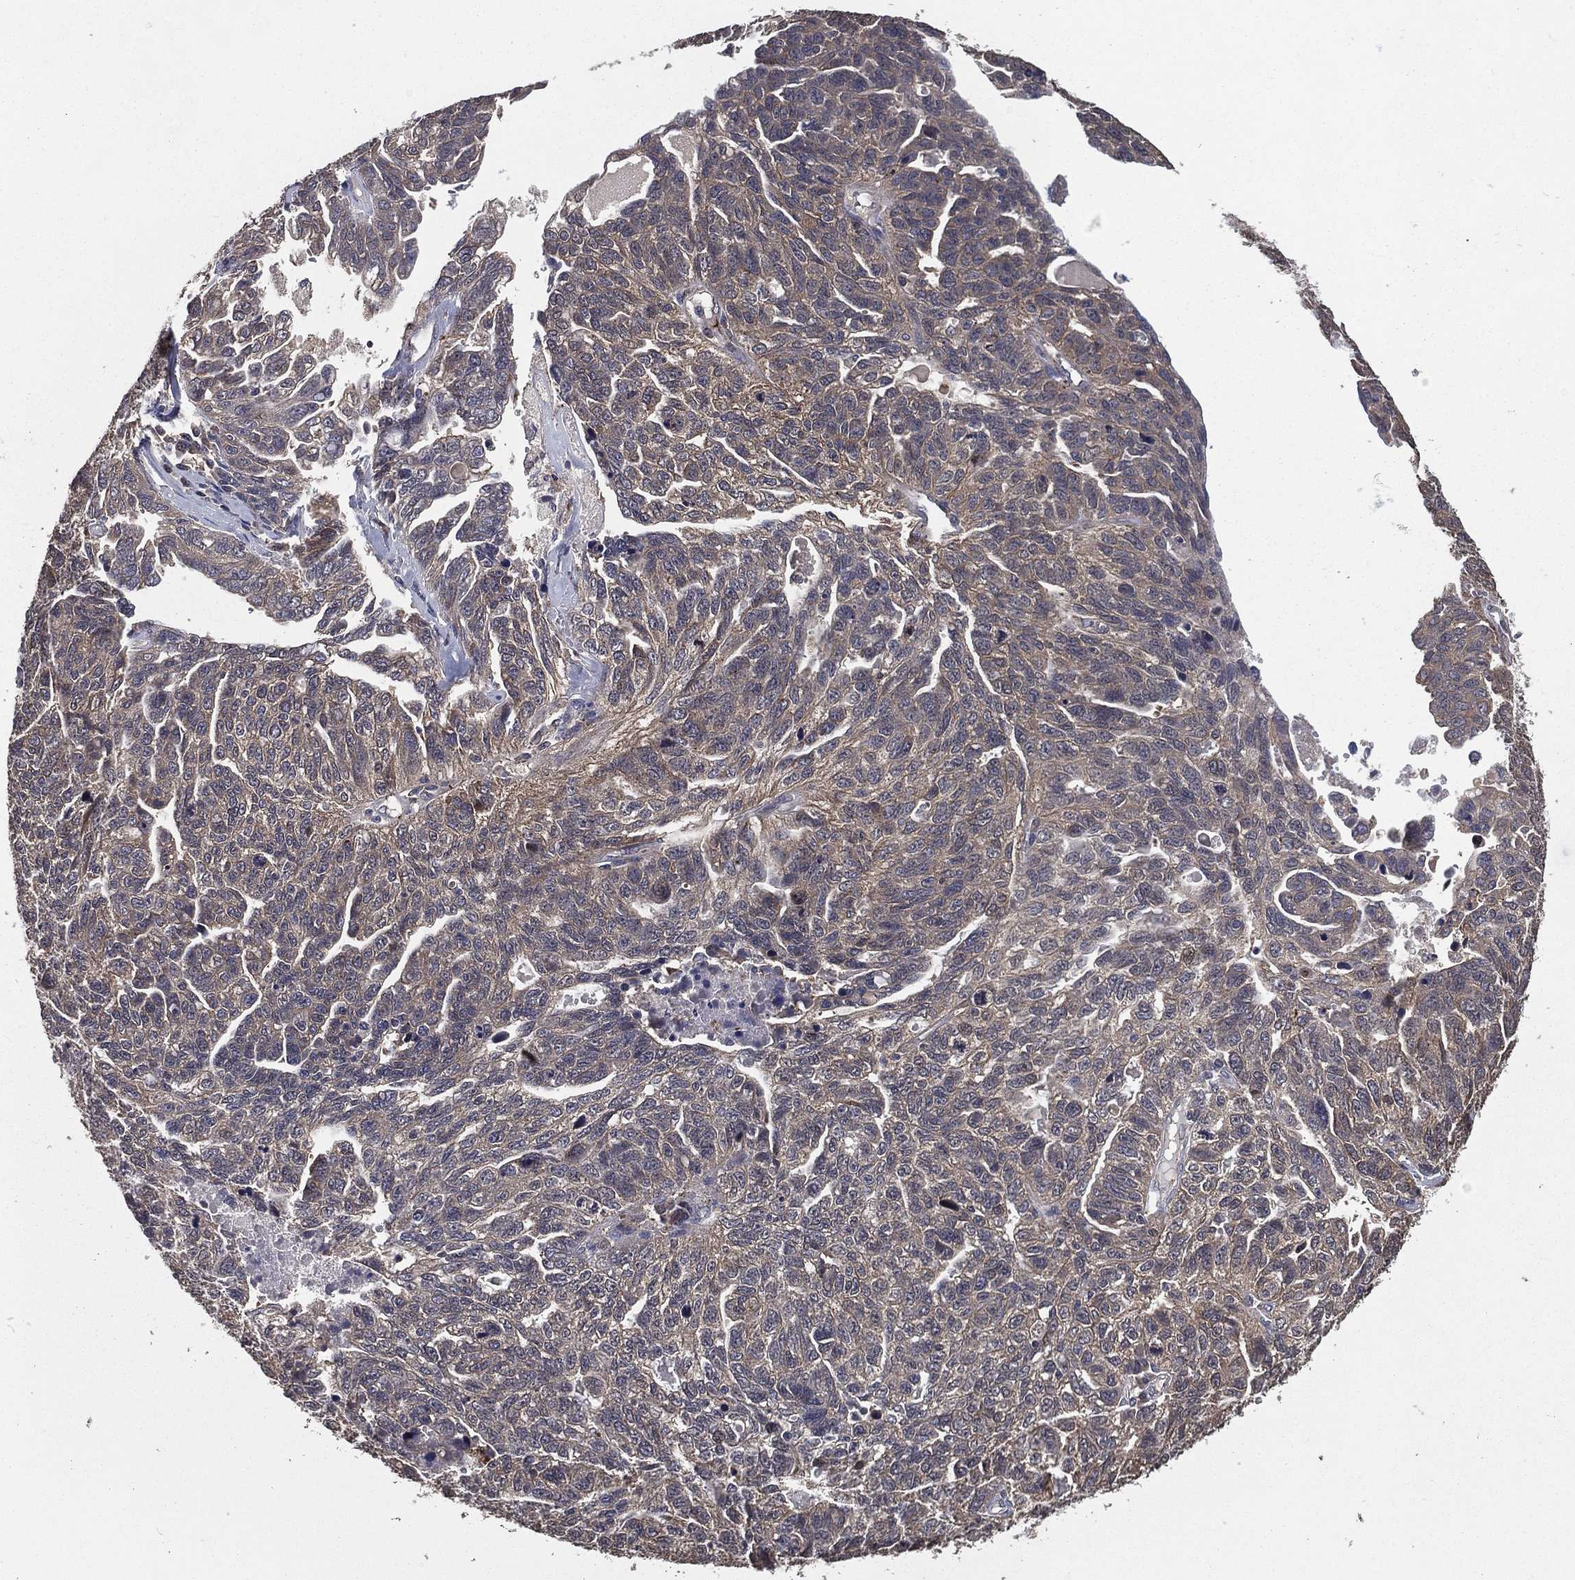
{"staining": {"intensity": "weak", "quantity": "25%-75%", "location": "cytoplasmic/membranous"}, "tissue": "ovarian cancer", "cell_type": "Tumor cells", "image_type": "cancer", "snomed": [{"axis": "morphology", "description": "Cystadenocarcinoma, serous, NOS"}, {"axis": "topography", "description": "Ovary"}], "caption": "Protein expression analysis of ovarian cancer (serous cystadenocarcinoma) exhibits weak cytoplasmic/membranous positivity in about 25%-75% of tumor cells. (DAB IHC with brightfield microscopy, high magnification).", "gene": "PCNT", "patient": {"sex": "female", "age": 71}}